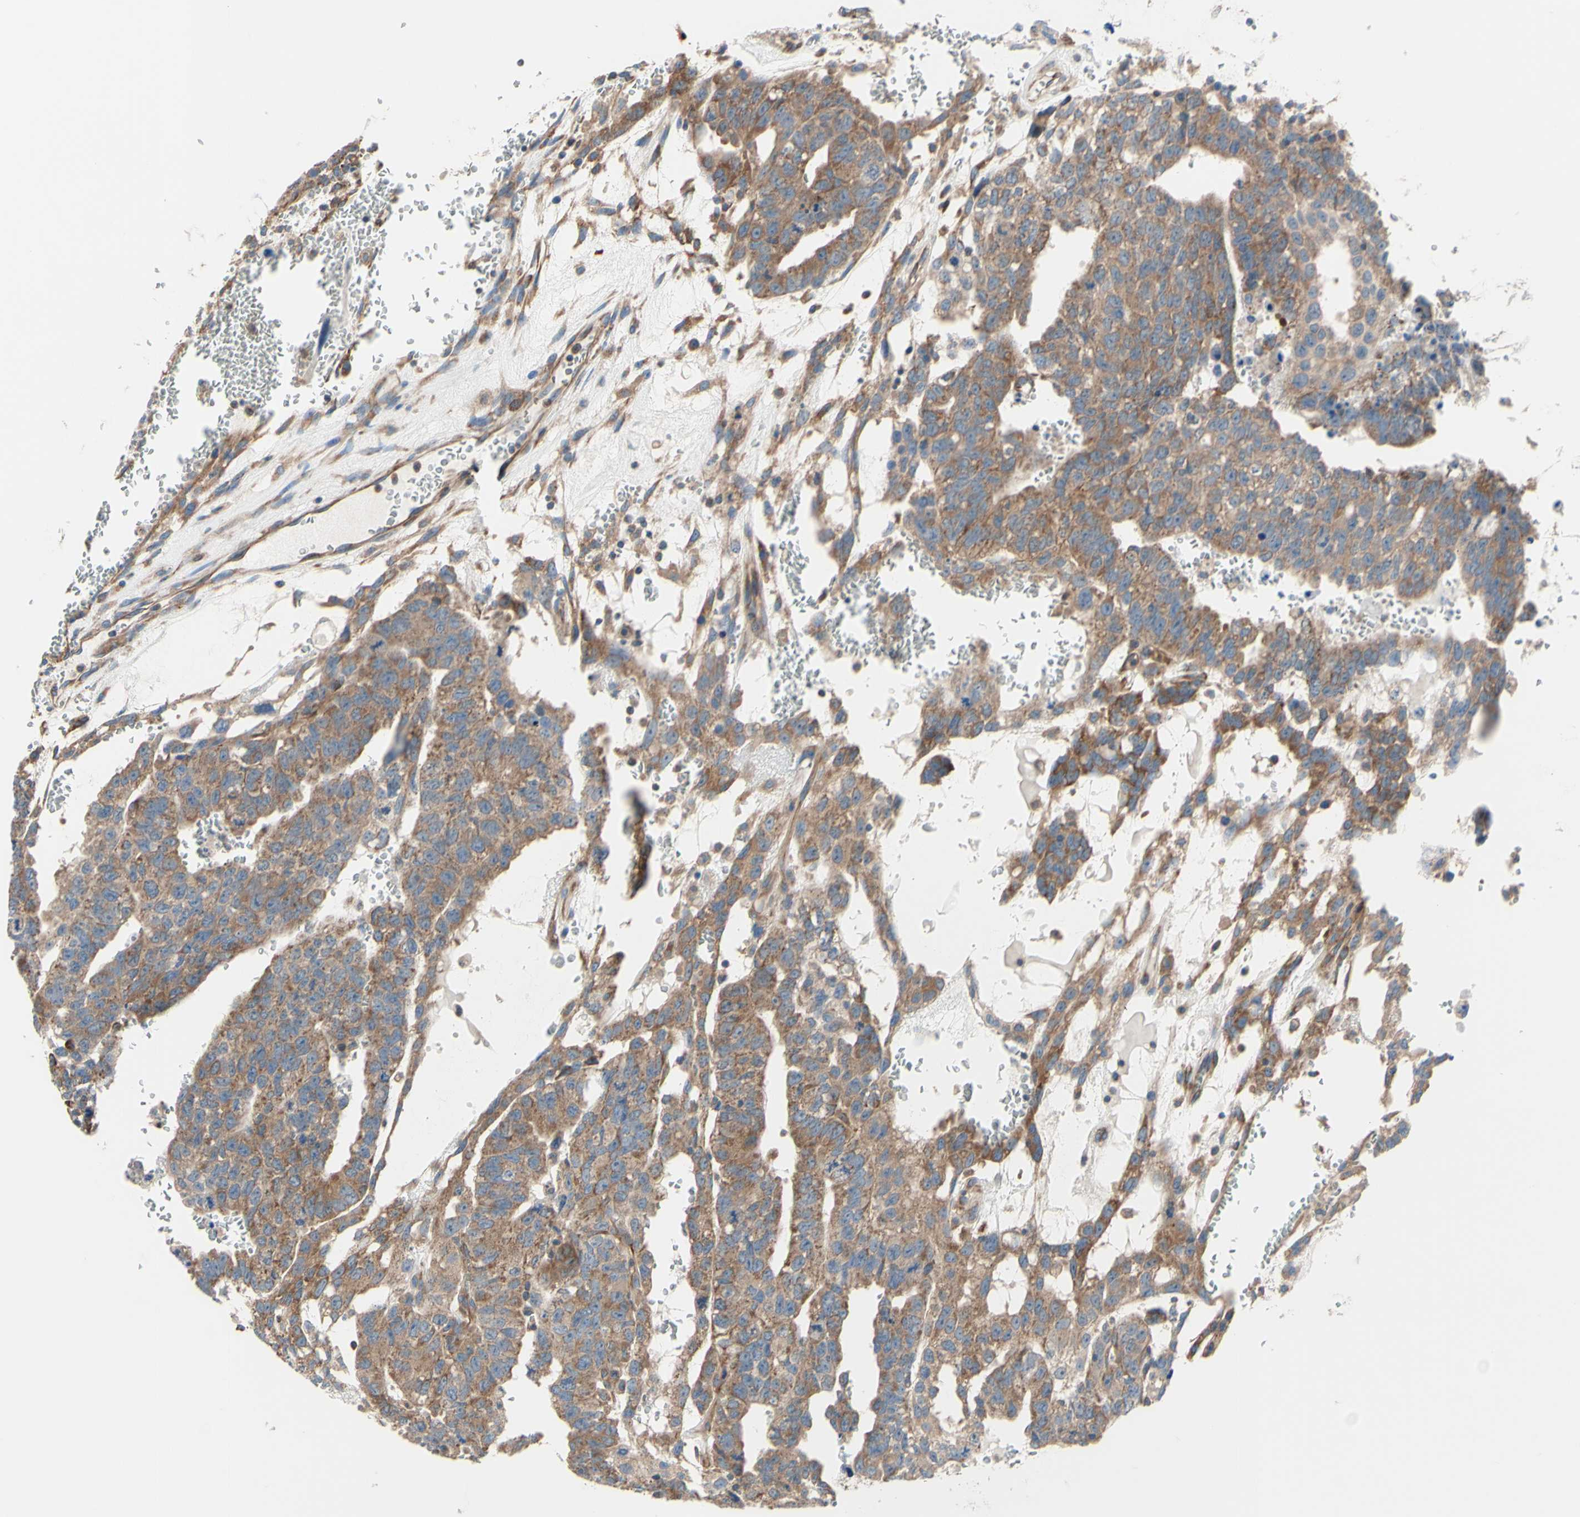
{"staining": {"intensity": "moderate", "quantity": ">75%", "location": "cytoplasmic/membranous"}, "tissue": "testis cancer", "cell_type": "Tumor cells", "image_type": "cancer", "snomed": [{"axis": "morphology", "description": "Seminoma, NOS"}, {"axis": "morphology", "description": "Carcinoma, Embryonal, NOS"}, {"axis": "topography", "description": "Testis"}], "caption": "Human testis cancer (embryonal carcinoma) stained with a brown dye displays moderate cytoplasmic/membranous positive positivity in approximately >75% of tumor cells.", "gene": "FMR1", "patient": {"sex": "male", "age": 52}}